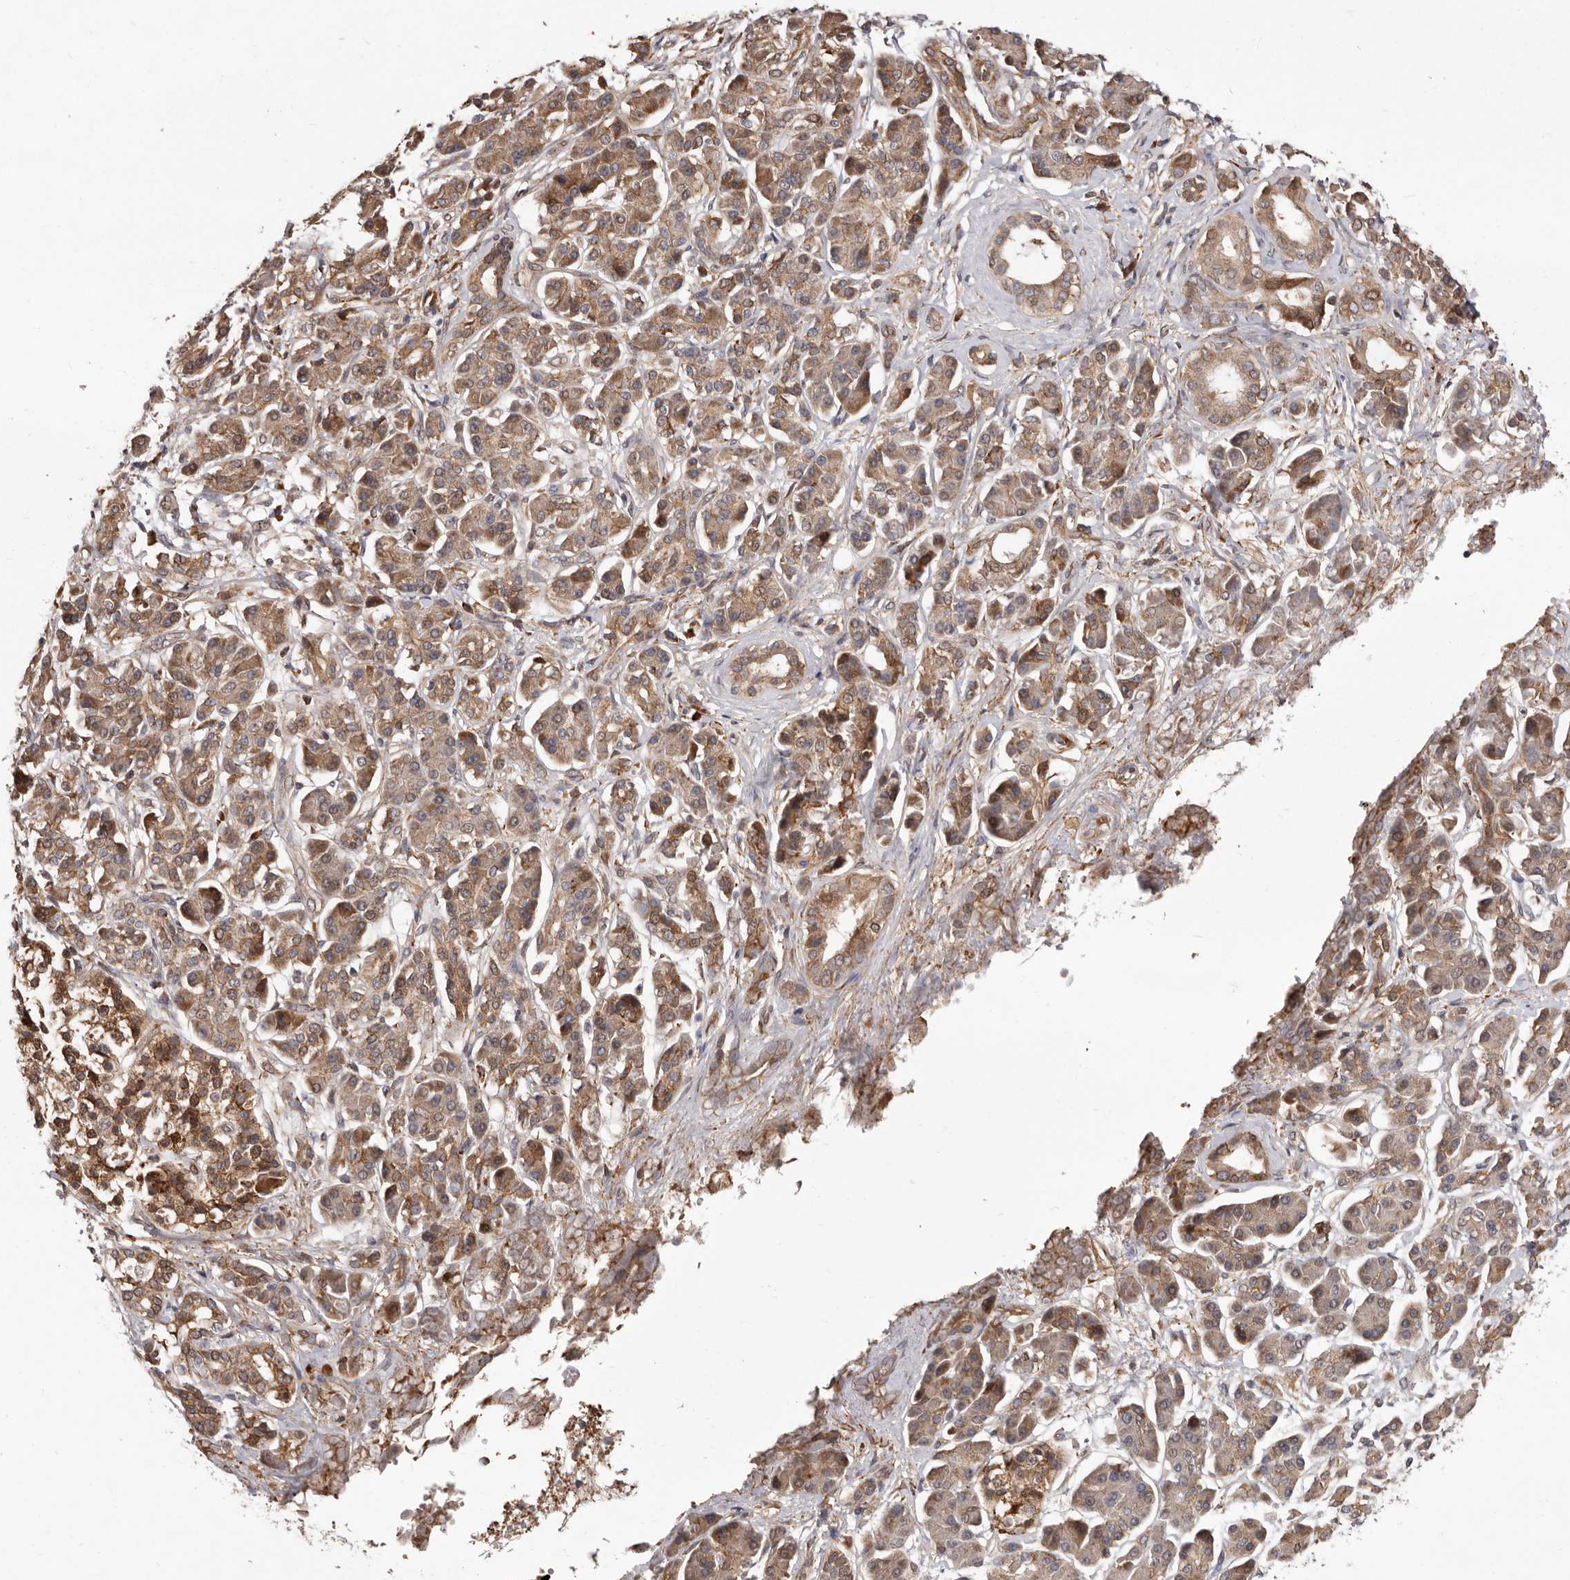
{"staining": {"intensity": "moderate", "quantity": ">75%", "location": "cytoplasmic/membranous"}, "tissue": "pancreatic cancer", "cell_type": "Tumor cells", "image_type": "cancer", "snomed": [{"axis": "morphology", "description": "Adenocarcinoma, NOS"}, {"axis": "topography", "description": "Pancreas"}], "caption": "Immunohistochemical staining of human pancreatic cancer (adenocarcinoma) exhibits medium levels of moderate cytoplasmic/membranous positivity in about >75% of tumor cells.", "gene": "RRM2B", "patient": {"sex": "female", "age": 56}}